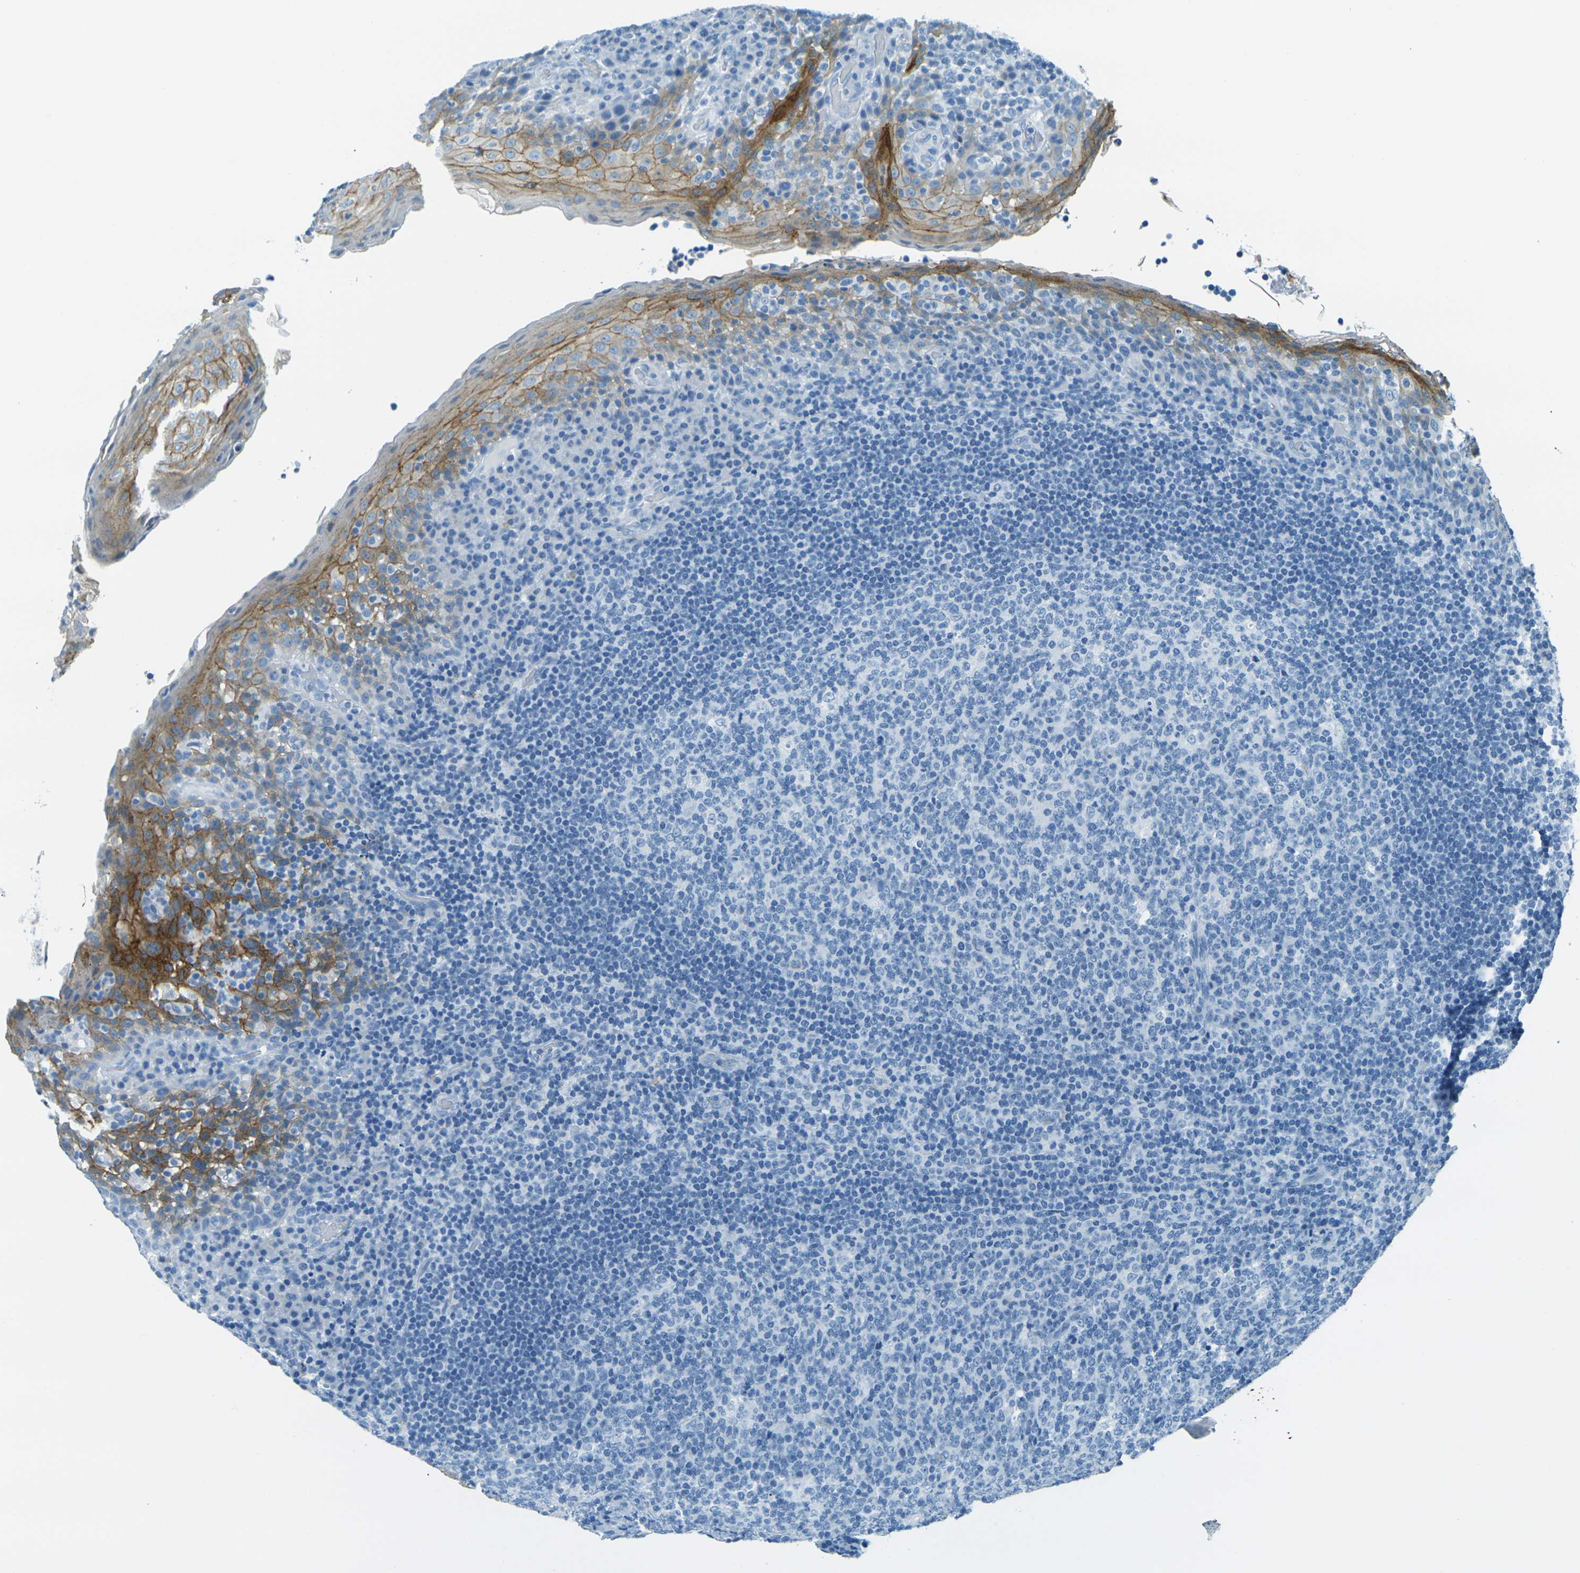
{"staining": {"intensity": "negative", "quantity": "none", "location": "none"}, "tissue": "tonsil", "cell_type": "Germinal center cells", "image_type": "normal", "snomed": [{"axis": "morphology", "description": "Normal tissue, NOS"}, {"axis": "topography", "description": "Tonsil"}], "caption": "IHC photomicrograph of normal tonsil stained for a protein (brown), which displays no staining in germinal center cells. (Stains: DAB immunohistochemistry with hematoxylin counter stain, Microscopy: brightfield microscopy at high magnification).", "gene": "OCLN", "patient": {"sex": "male", "age": 17}}